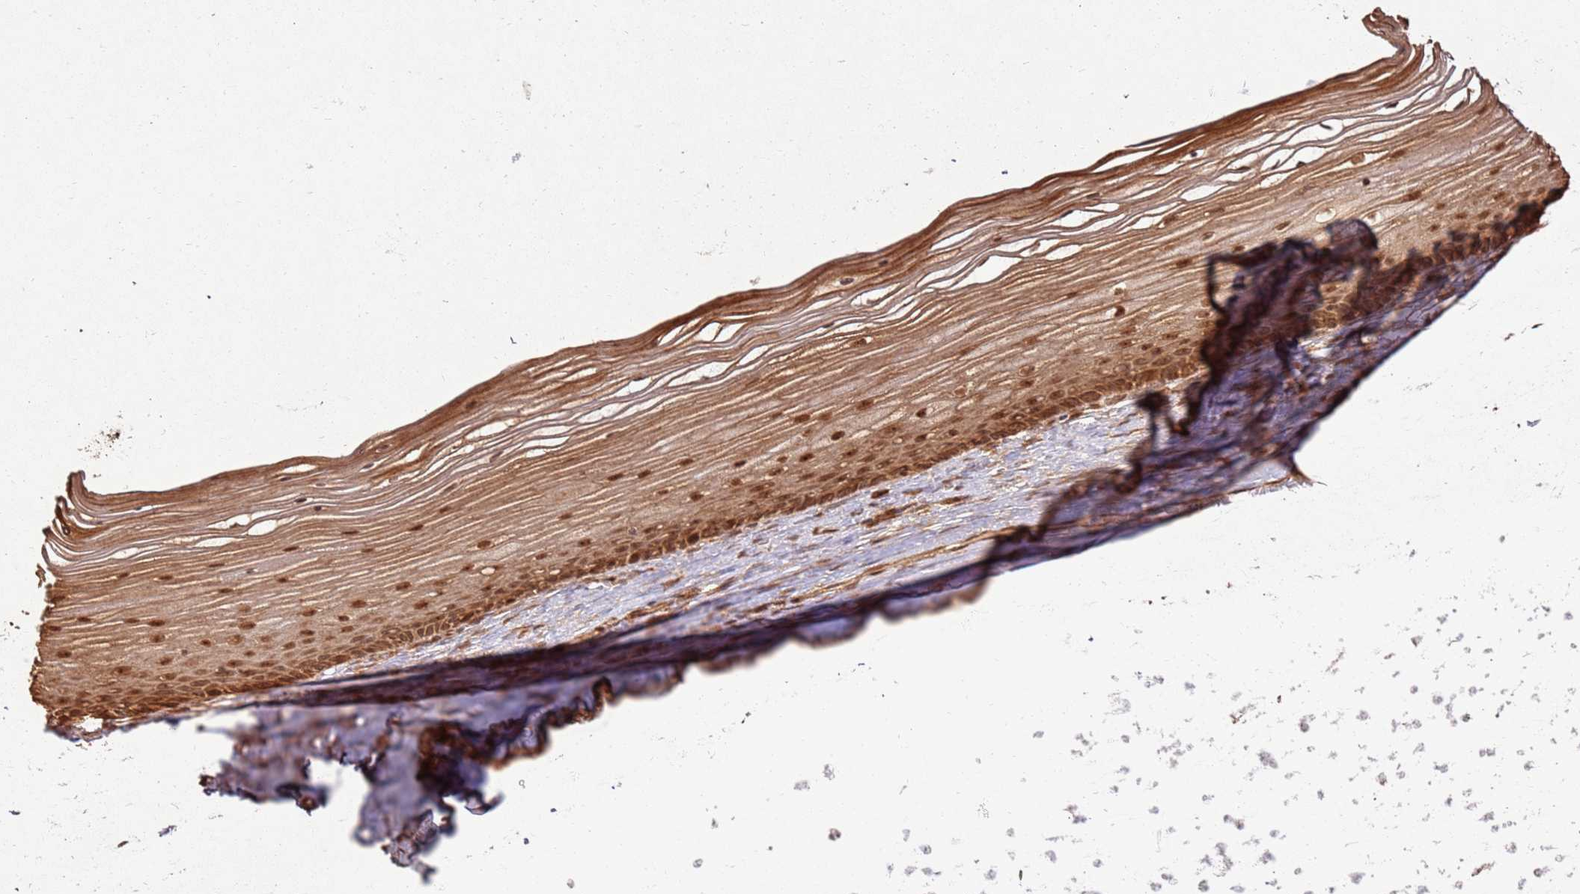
{"staining": {"intensity": "strong", "quantity": ">75%", "location": "cytoplasmic/membranous,nuclear"}, "tissue": "vagina", "cell_type": "Squamous epithelial cells", "image_type": "normal", "snomed": [{"axis": "morphology", "description": "Normal tissue, NOS"}, {"axis": "topography", "description": "Vagina"}, {"axis": "topography", "description": "Cervix"}], "caption": "Strong cytoplasmic/membranous,nuclear protein staining is identified in about >75% of squamous epithelial cells in vagina. (brown staining indicates protein expression, while blue staining denotes nuclei).", "gene": "TBC1D13", "patient": {"sex": "female", "age": 40}}